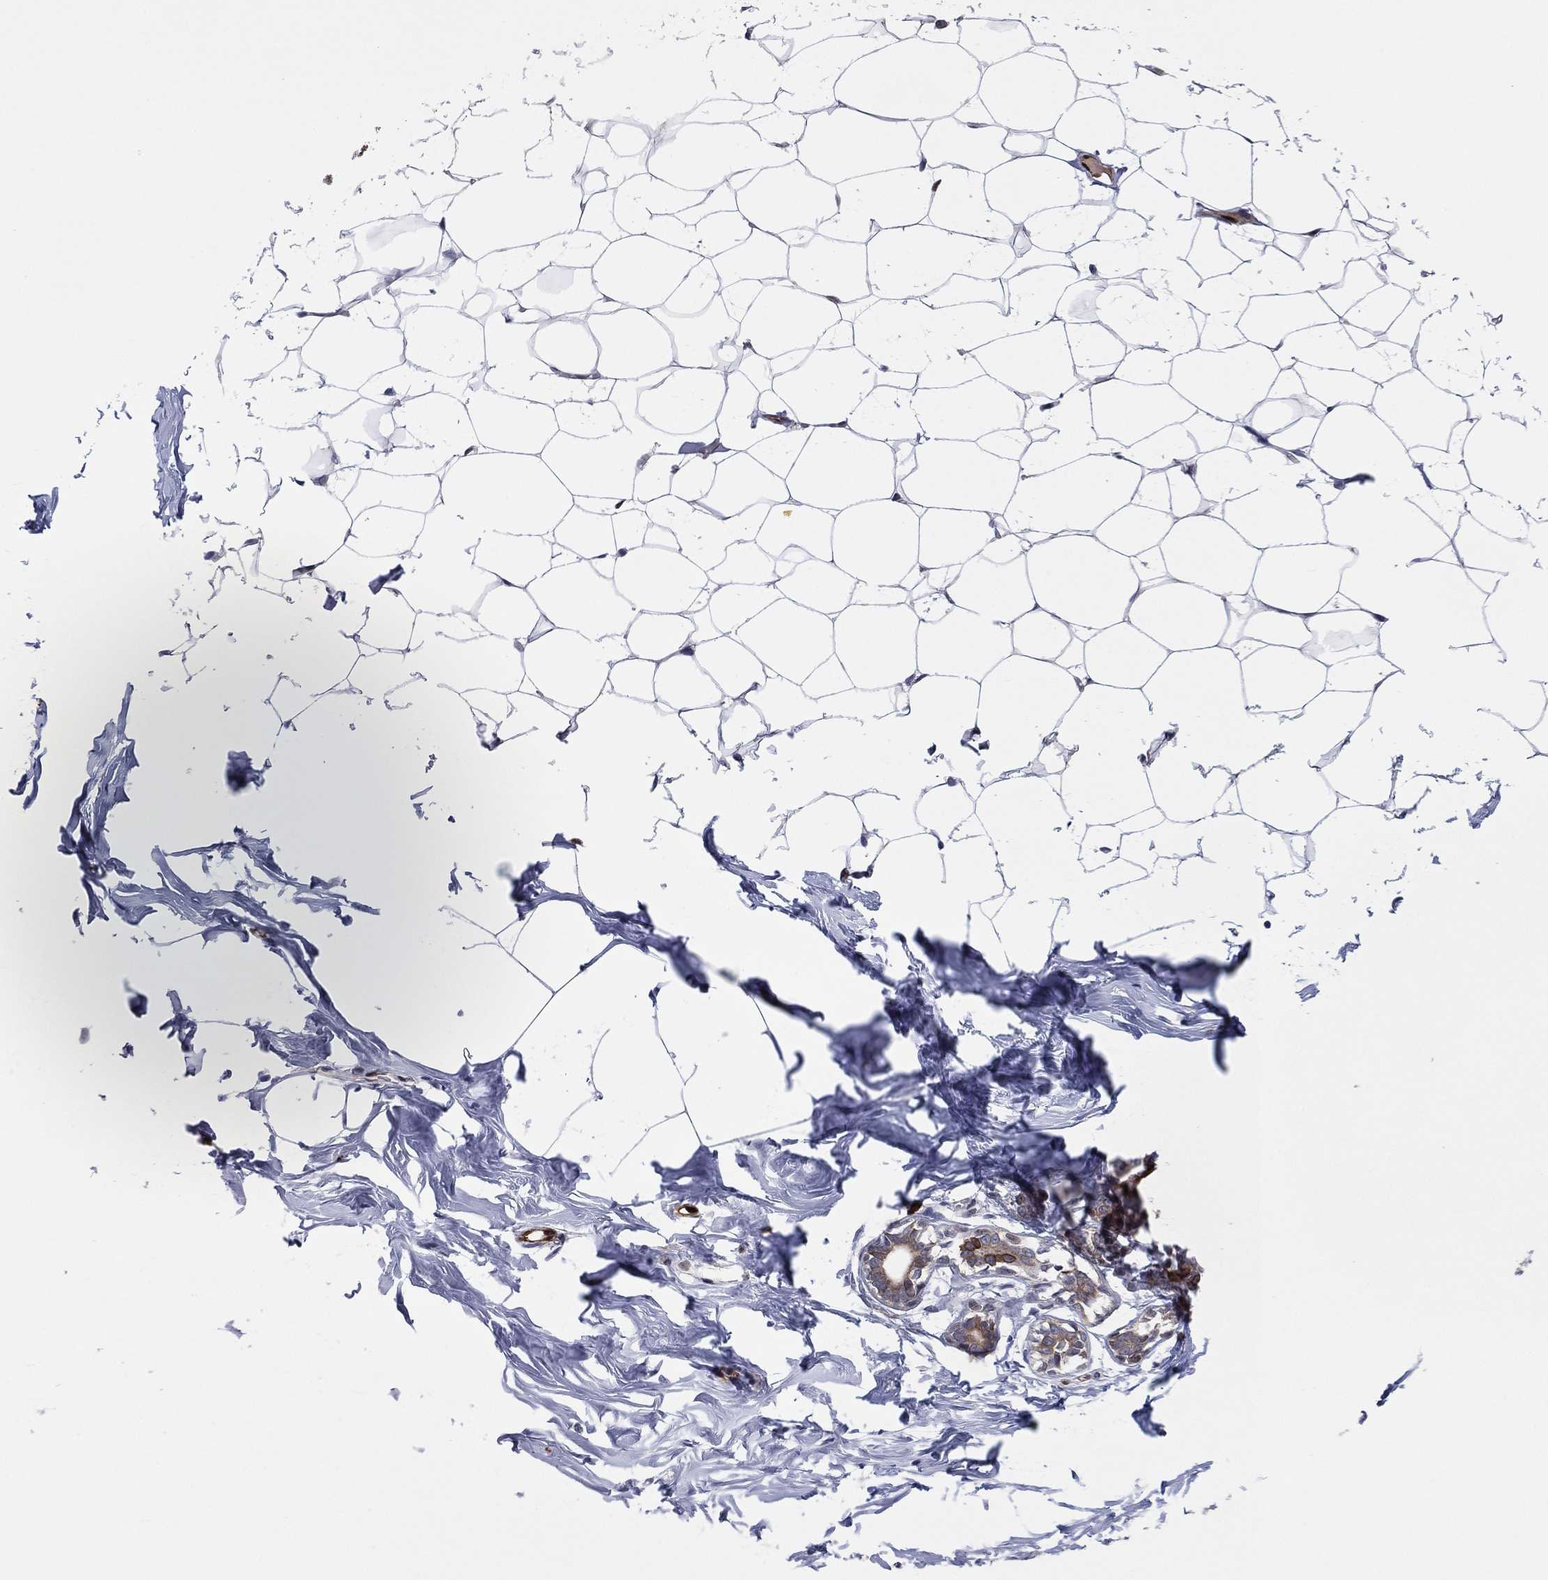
{"staining": {"intensity": "negative", "quantity": "none", "location": "none"}, "tissue": "breast", "cell_type": "Adipocytes", "image_type": "normal", "snomed": [{"axis": "morphology", "description": "Normal tissue, NOS"}, {"axis": "morphology", "description": "Lobular carcinoma, in situ"}, {"axis": "topography", "description": "Breast"}], "caption": "Immunohistochemistry (IHC) of benign breast exhibits no expression in adipocytes. (Stains: DAB immunohistochemistry with hematoxylin counter stain, Microscopy: brightfield microscopy at high magnification).", "gene": "SNCG", "patient": {"sex": "female", "age": 35}}